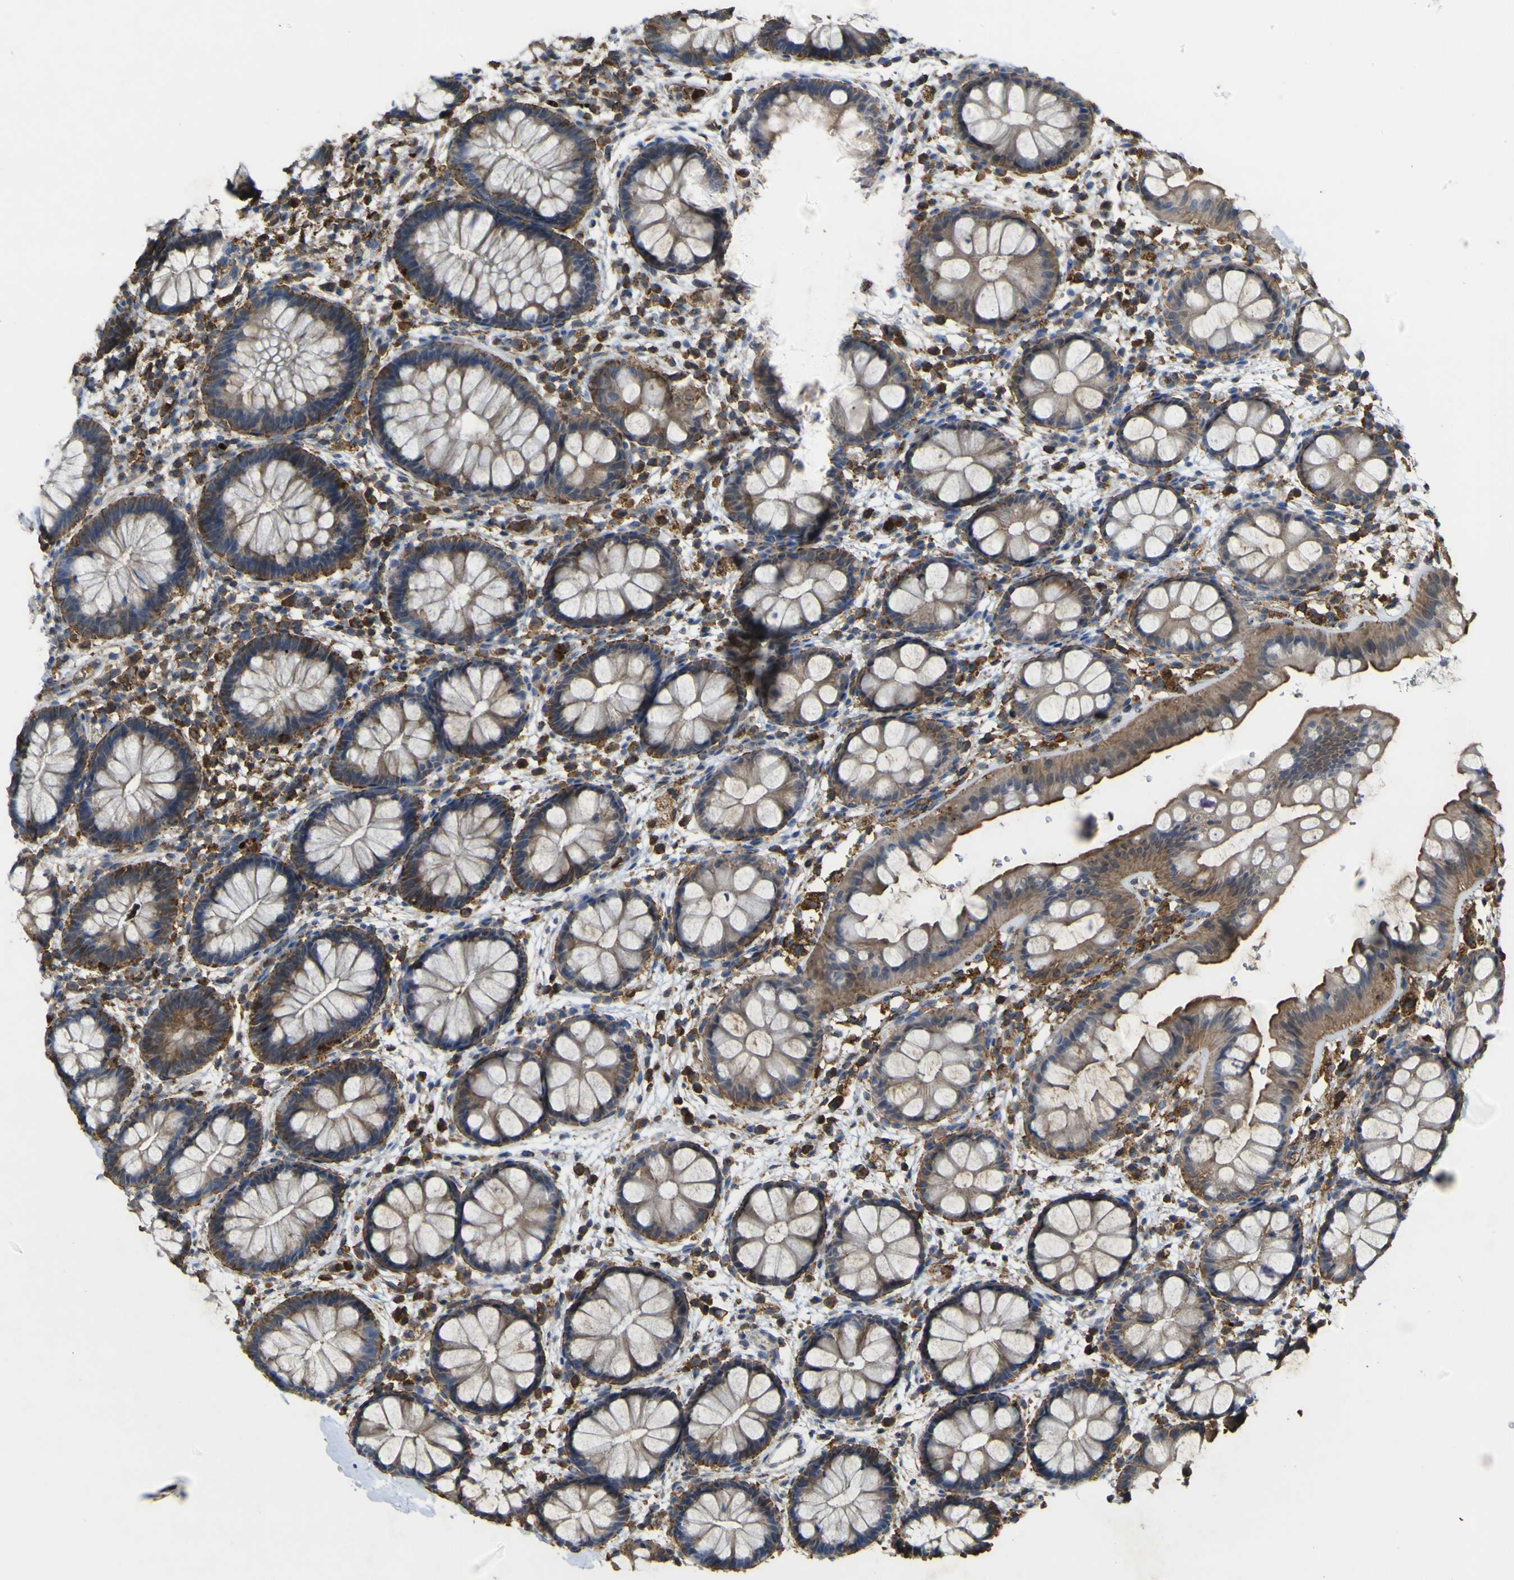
{"staining": {"intensity": "strong", "quantity": "25%-75%", "location": "cytoplasmic/membranous"}, "tissue": "rectum", "cell_type": "Glandular cells", "image_type": "normal", "snomed": [{"axis": "morphology", "description": "Normal tissue, NOS"}, {"axis": "topography", "description": "Rectum"}], "caption": "Normal rectum shows strong cytoplasmic/membranous positivity in about 25%-75% of glandular cells.", "gene": "ACSL3", "patient": {"sex": "female", "age": 24}}